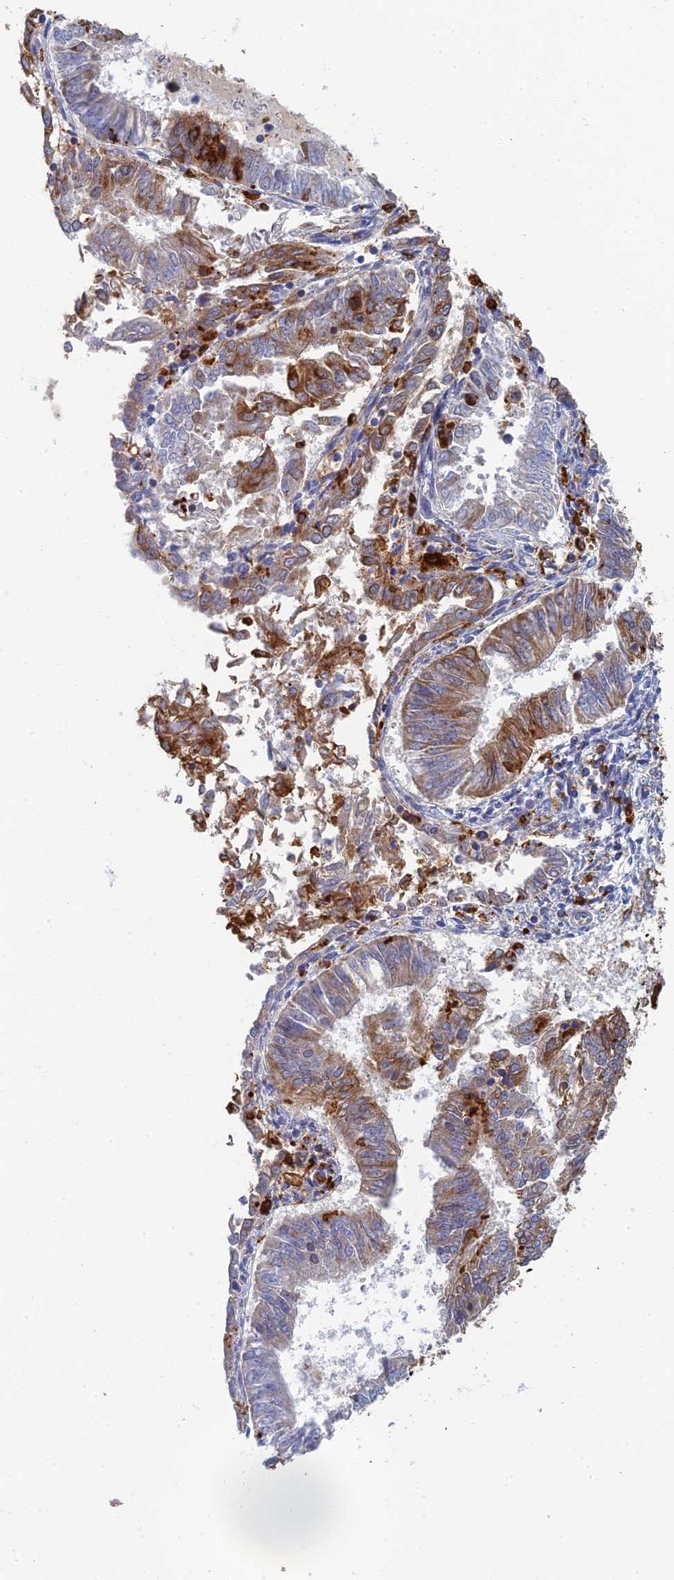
{"staining": {"intensity": "moderate", "quantity": "25%-75%", "location": "cytoplasmic/membranous"}, "tissue": "endometrial cancer", "cell_type": "Tumor cells", "image_type": "cancer", "snomed": [{"axis": "morphology", "description": "Adenocarcinoma, NOS"}, {"axis": "topography", "description": "Endometrium"}], "caption": "This photomicrograph shows immunohistochemistry (IHC) staining of endometrial adenocarcinoma, with medium moderate cytoplasmic/membranous expression in about 25%-75% of tumor cells.", "gene": "GPATCH1", "patient": {"sex": "female", "age": 58}}